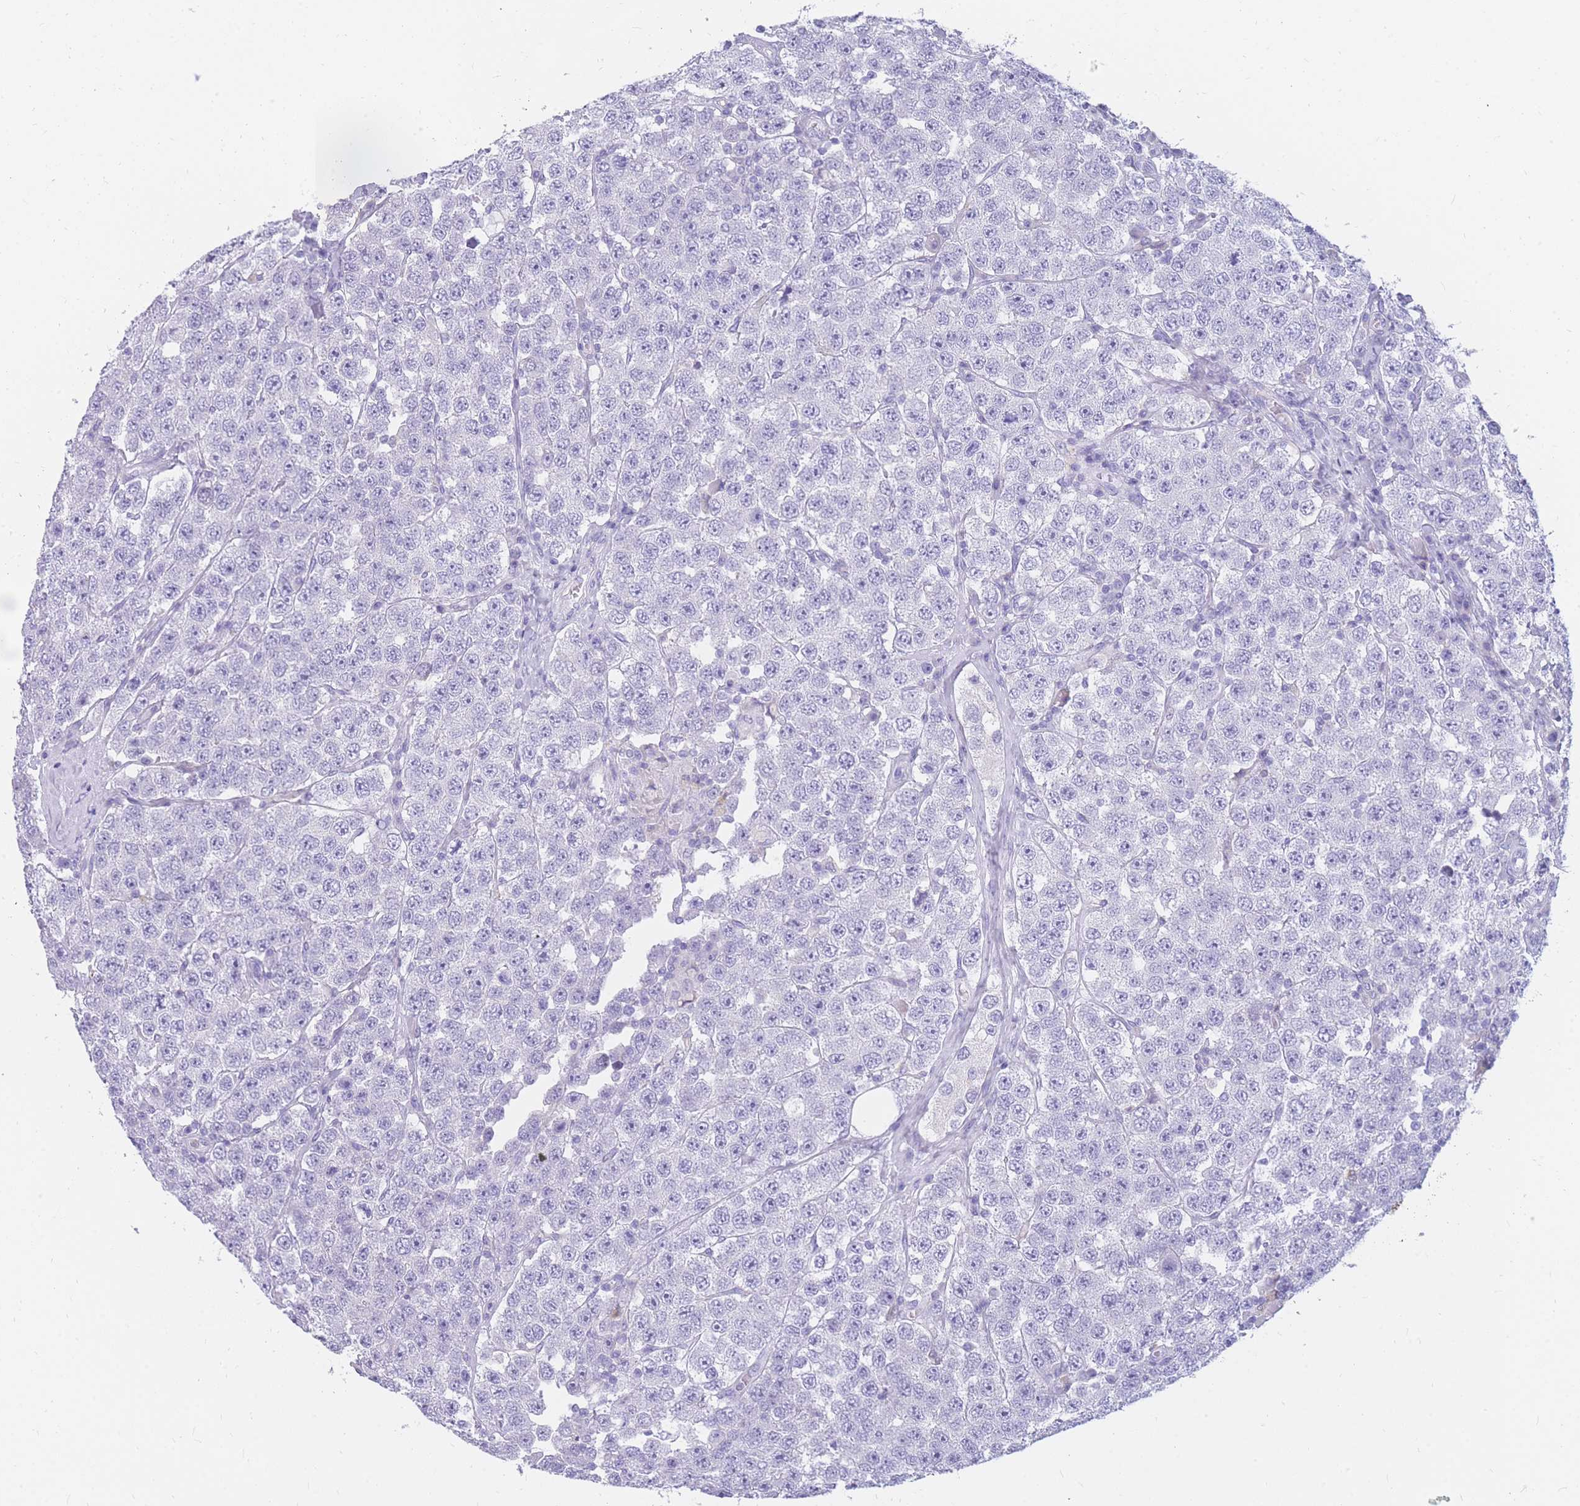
{"staining": {"intensity": "negative", "quantity": "none", "location": "none"}, "tissue": "testis cancer", "cell_type": "Tumor cells", "image_type": "cancer", "snomed": [{"axis": "morphology", "description": "Seminoma, NOS"}, {"axis": "topography", "description": "Testis"}], "caption": "Tumor cells are negative for protein expression in human testis cancer.", "gene": "TPSAB1", "patient": {"sex": "male", "age": 28}}